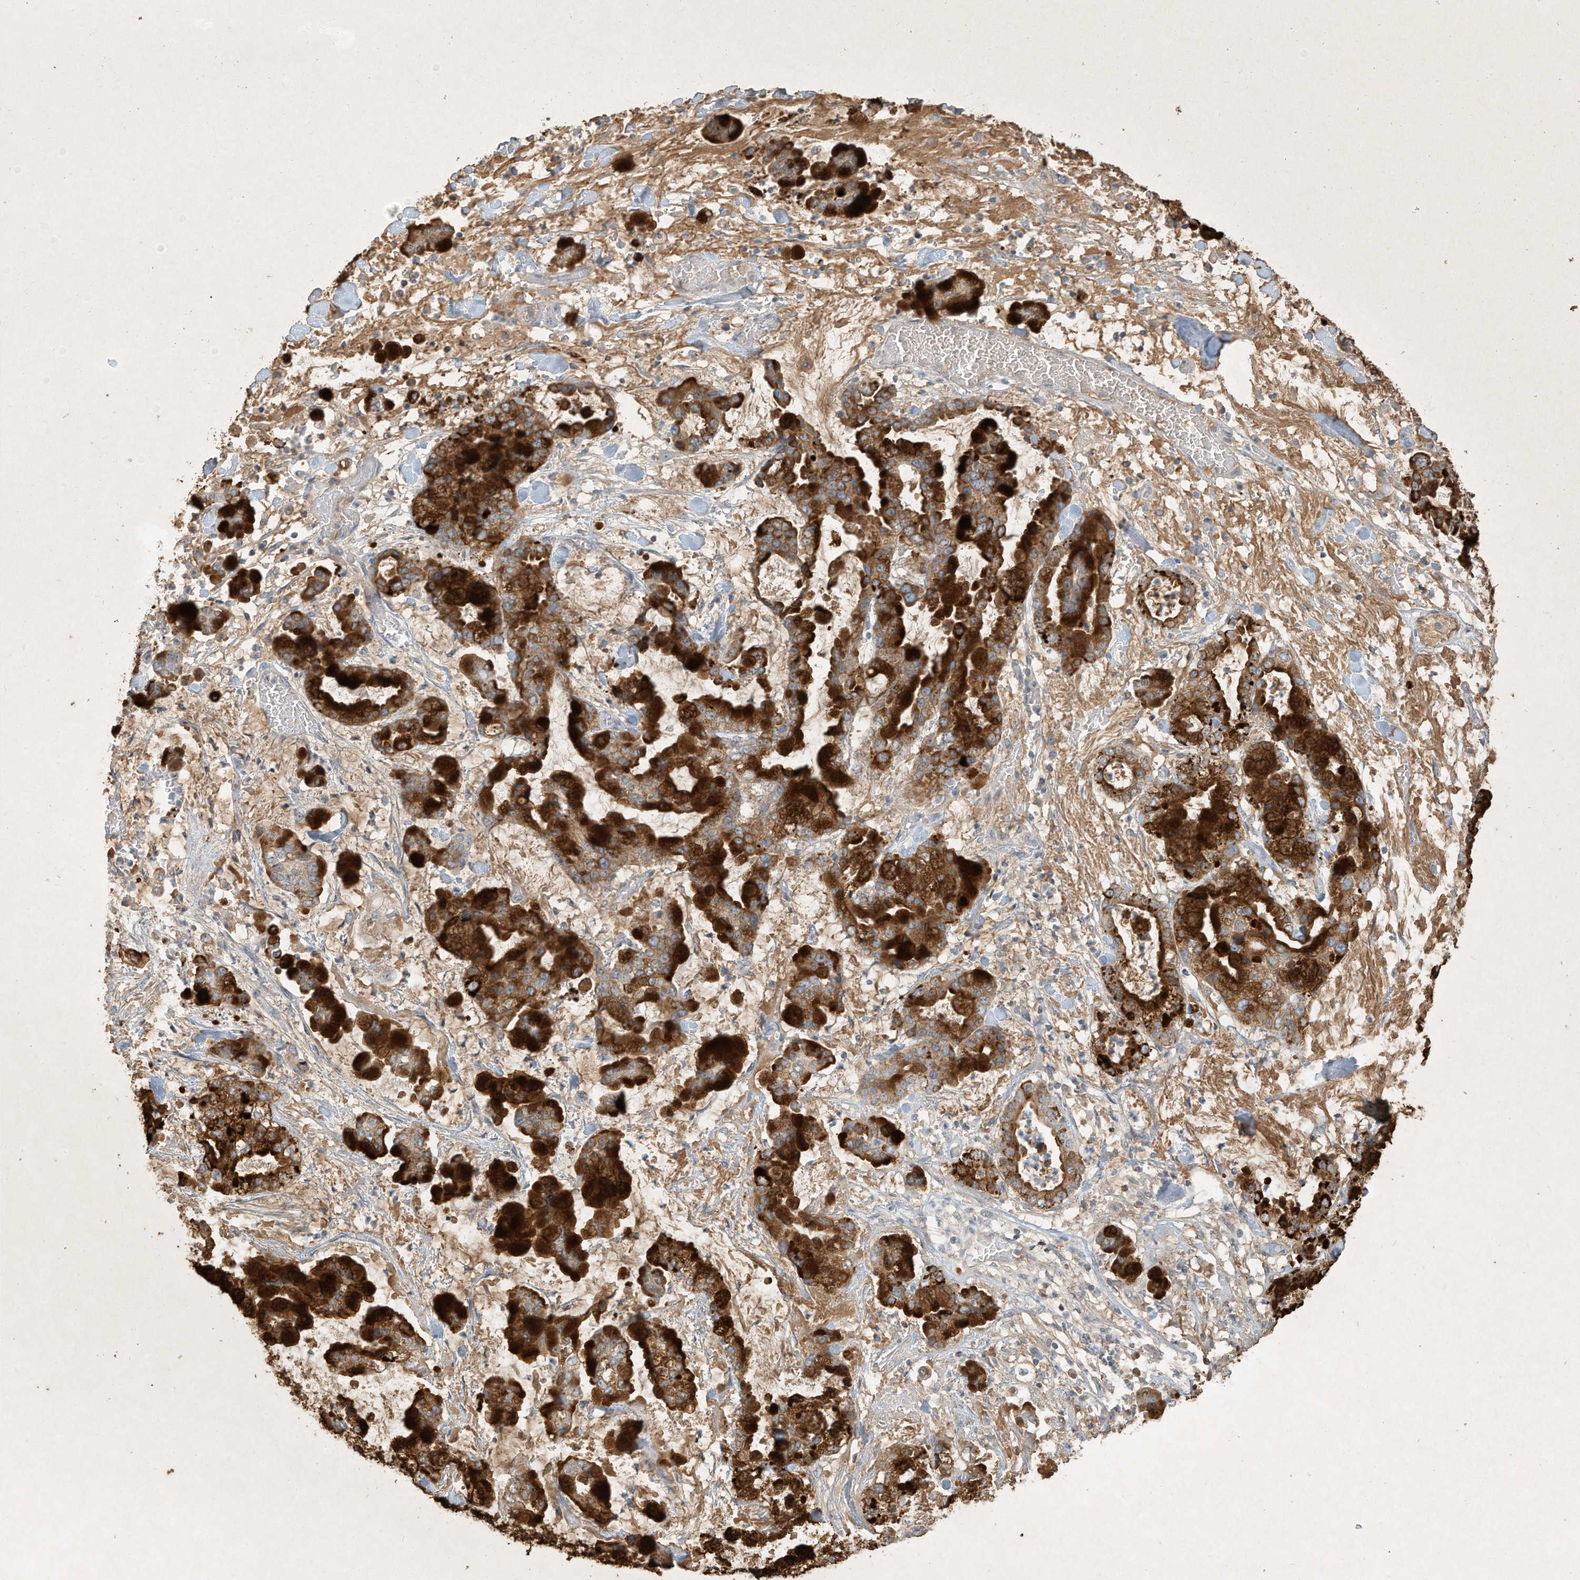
{"staining": {"intensity": "strong", "quantity": ">75%", "location": "cytoplasmic/membranous"}, "tissue": "stomach cancer", "cell_type": "Tumor cells", "image_type": "cancer", "snomed": [{"axis": "morphology", "description": "Normal tissue, NOS"}, {"axis": "morphology", "description": "Adenocarcinoma, NOS"}, {"axis": "topography", "description": "Stomach, upper"}, {"axis": "topography", "description": "Stomach"}], "caption": "IHC of human stomach cancer (adenocarcinoma) reveals high levels of strong cytoplasmic/membranous expression in approximately >75% of tumor cells.", "gene": "PGC", "patient": {"sex": "male", "age": 76}}